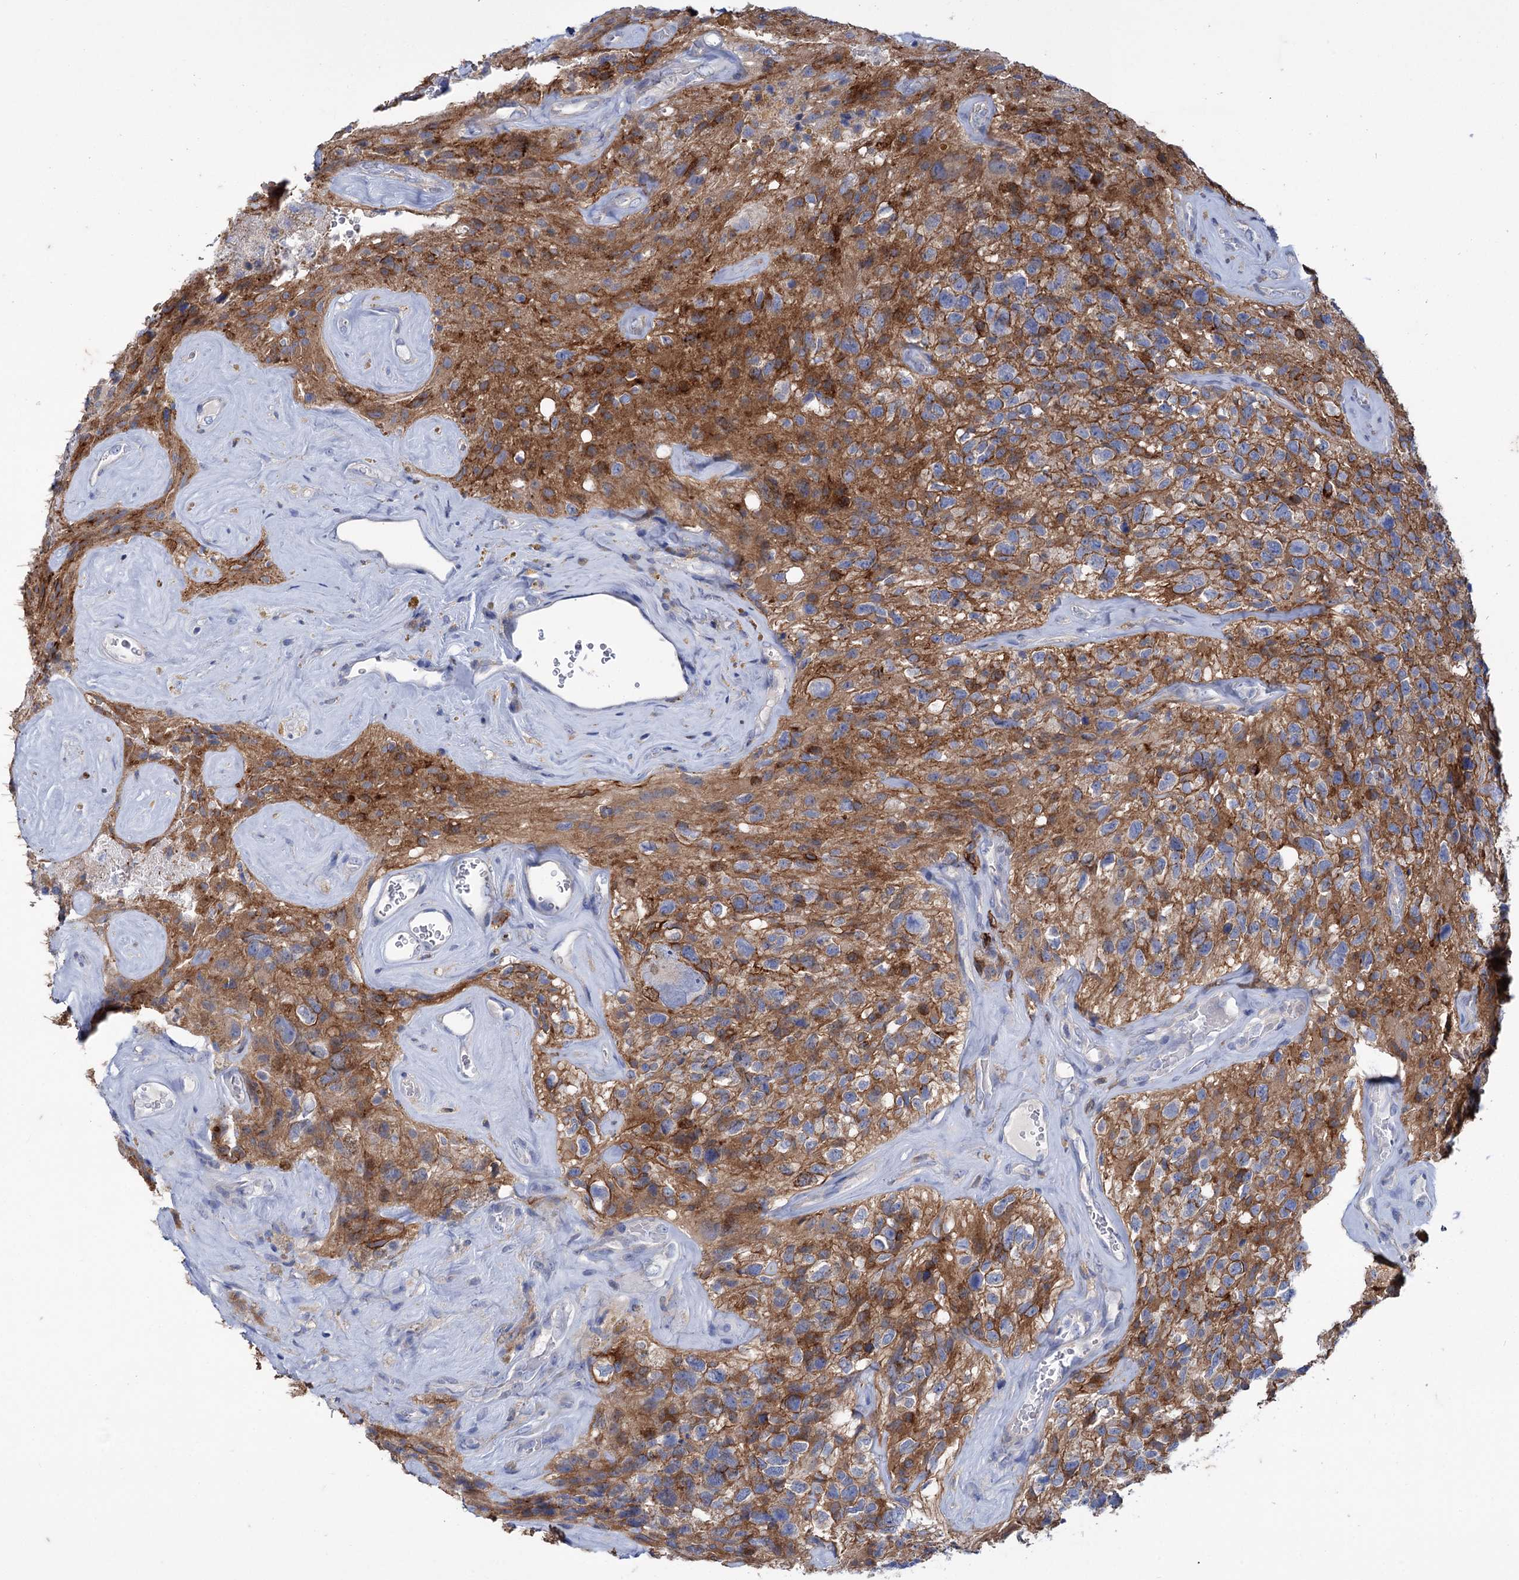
{"staining": {"intensity": "negative", "quantity": "none", "location": "none"}, "tissue": "glioma", "cell_type": "Tumor cells", "image_type": "cancer", "snomed": [{"axis": "morphology", "description": "Glioma, malignant, High grade"}, {"axis": "topography", "description": "Brain"}], "caption": "The histopathology image exhibits no significant expression in tumor cells of high-grade glioma (malignant).", "gene": "MID1IP1", "patient": {"sex": "male", "age": 69}}